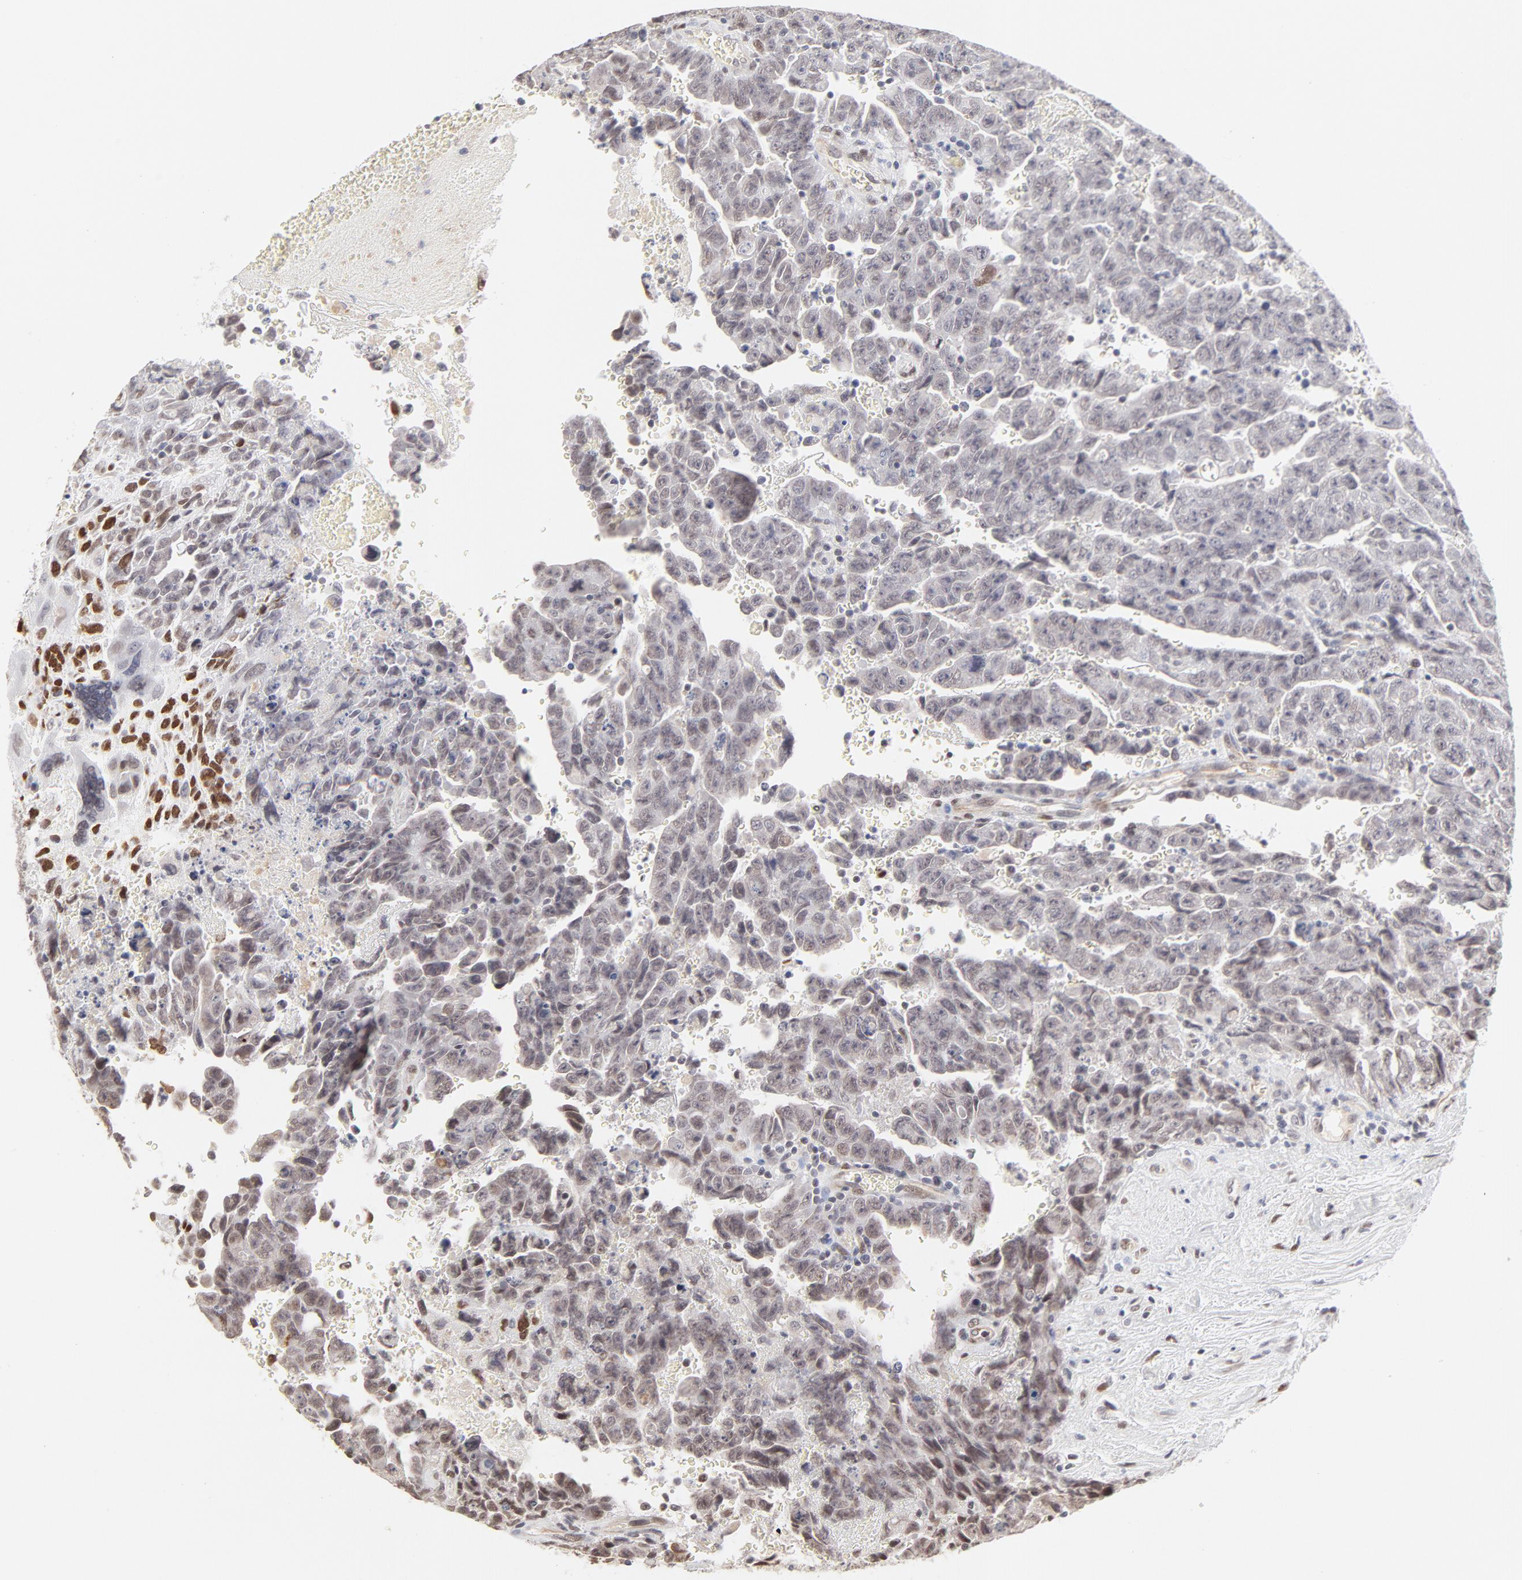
{"staining": {"intensity": "weak", "quantity": "<25%", "location": "nuclear"}, "tissue": "testis cancer", "cell_type": "Tumor cells", "image_type": "cancer", "snomed": [{"axis": "morphology", "description": "Carcinoma, Embryonal, NOS"}, {"axis": "topography", "description": "Testis"}], "caption": "High magnification brightfield microscopy of embryonal carcinoma (testis) stained with DAB (3,3'-diaminobenzidine) (brown) and counterstained with hematoxylin (blue): tumor cells show no significant expression.", "gene": "PBX3", "patient": {"sex": "male", "age": 28}}